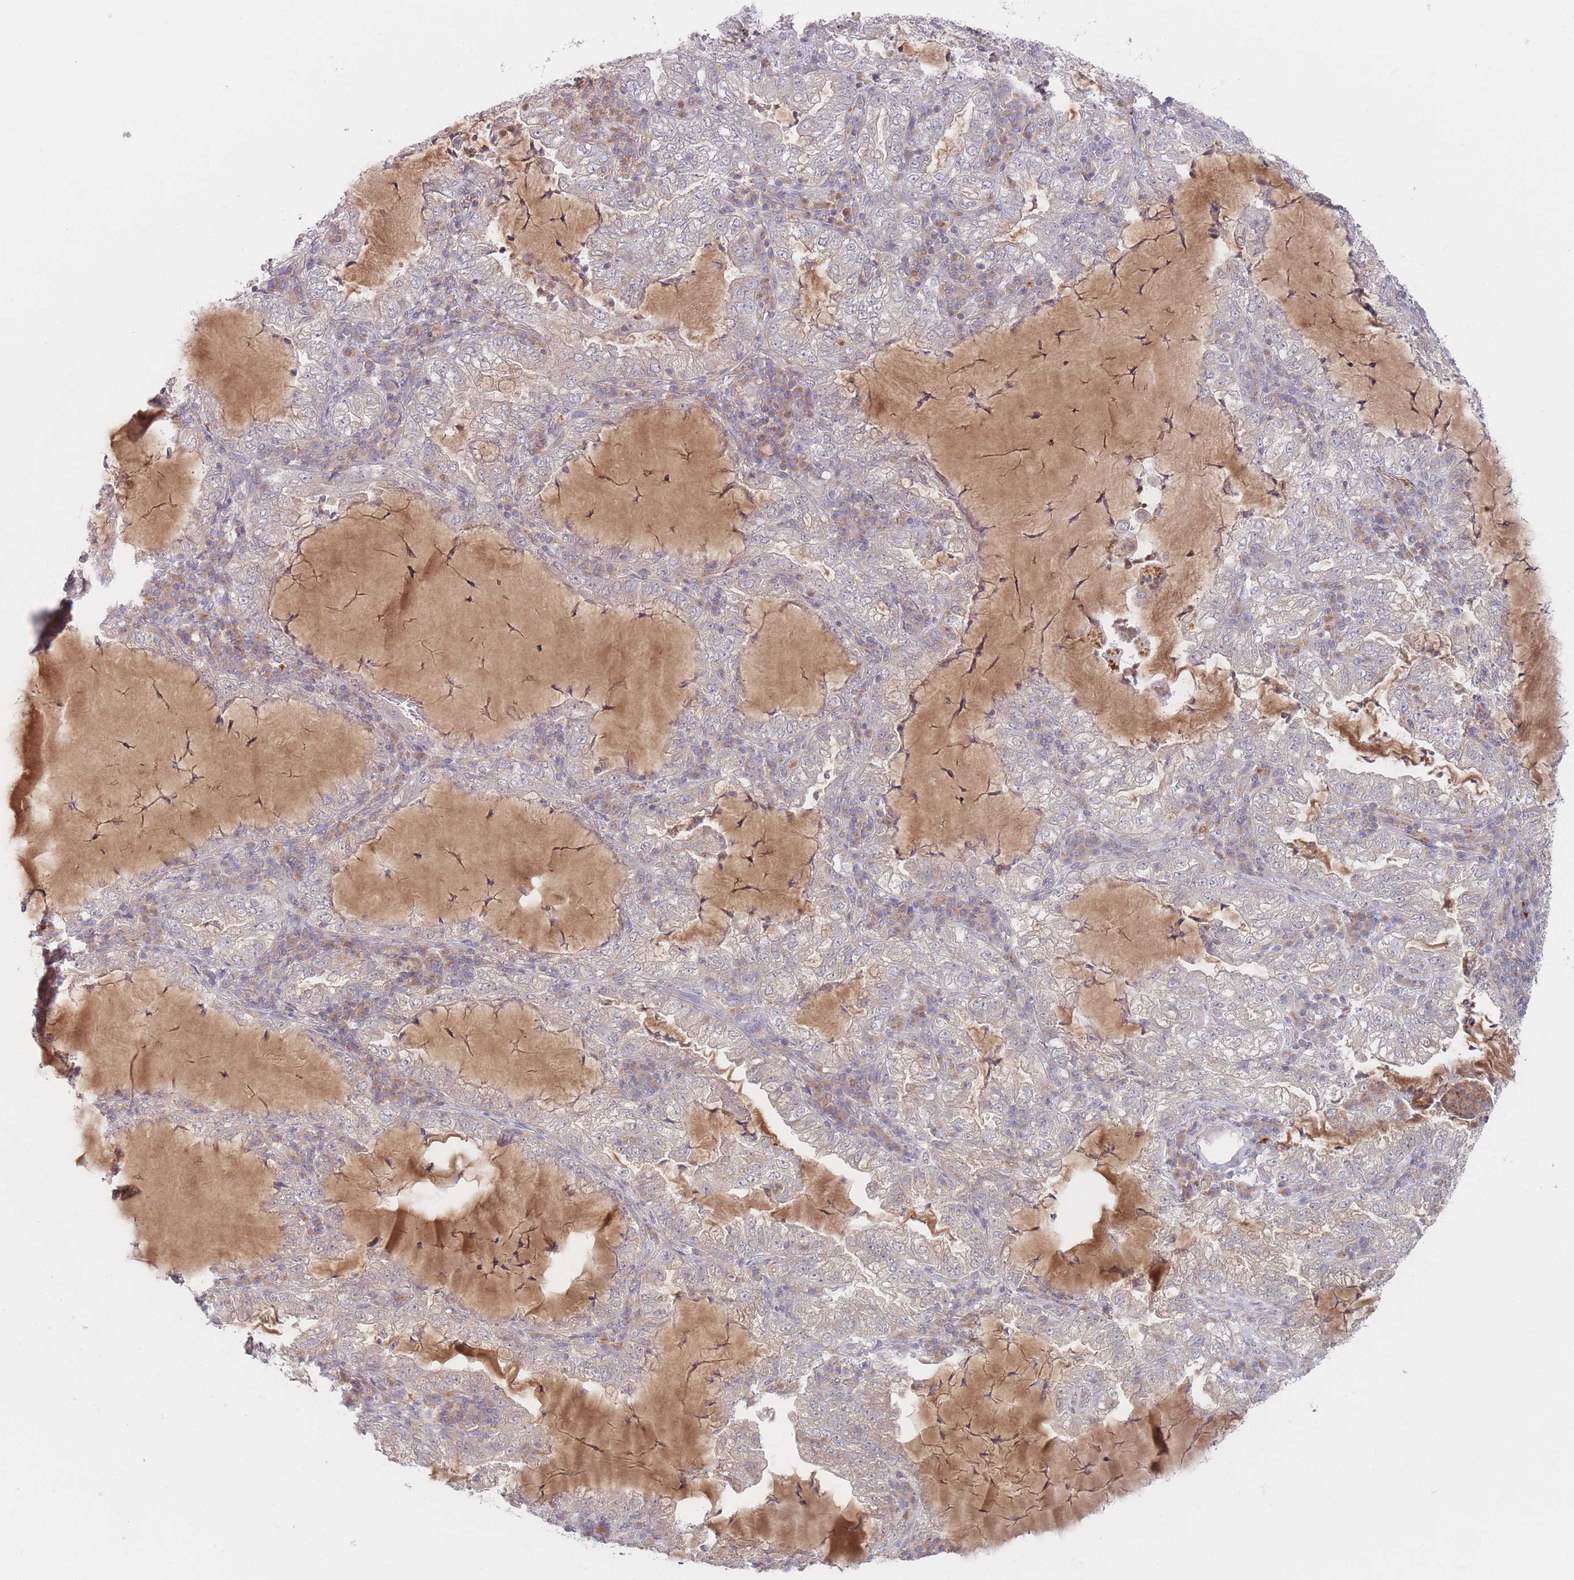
{"staining": {"intensity": "negative", "quantity": "none", "location": "none"}, "tissue": "lung cancer", "cell_type": "Tumor cells", "image_type": "cancer", "snomed": [{"axis": "morphology", "description": "Adenocarcinoma, NOS"}, {"axis": "topography", "description": "Lung"}], "caption": "Lung cancer was stained to show a protein in brown. There is no significant staining in tumor cells. (DAB (3,3'-diaminobenzidine) IHC visualized using brightfield microscopy, high magnification).", "gene": "PPM1A", "patient": {"sex": "female", "age": 73}}